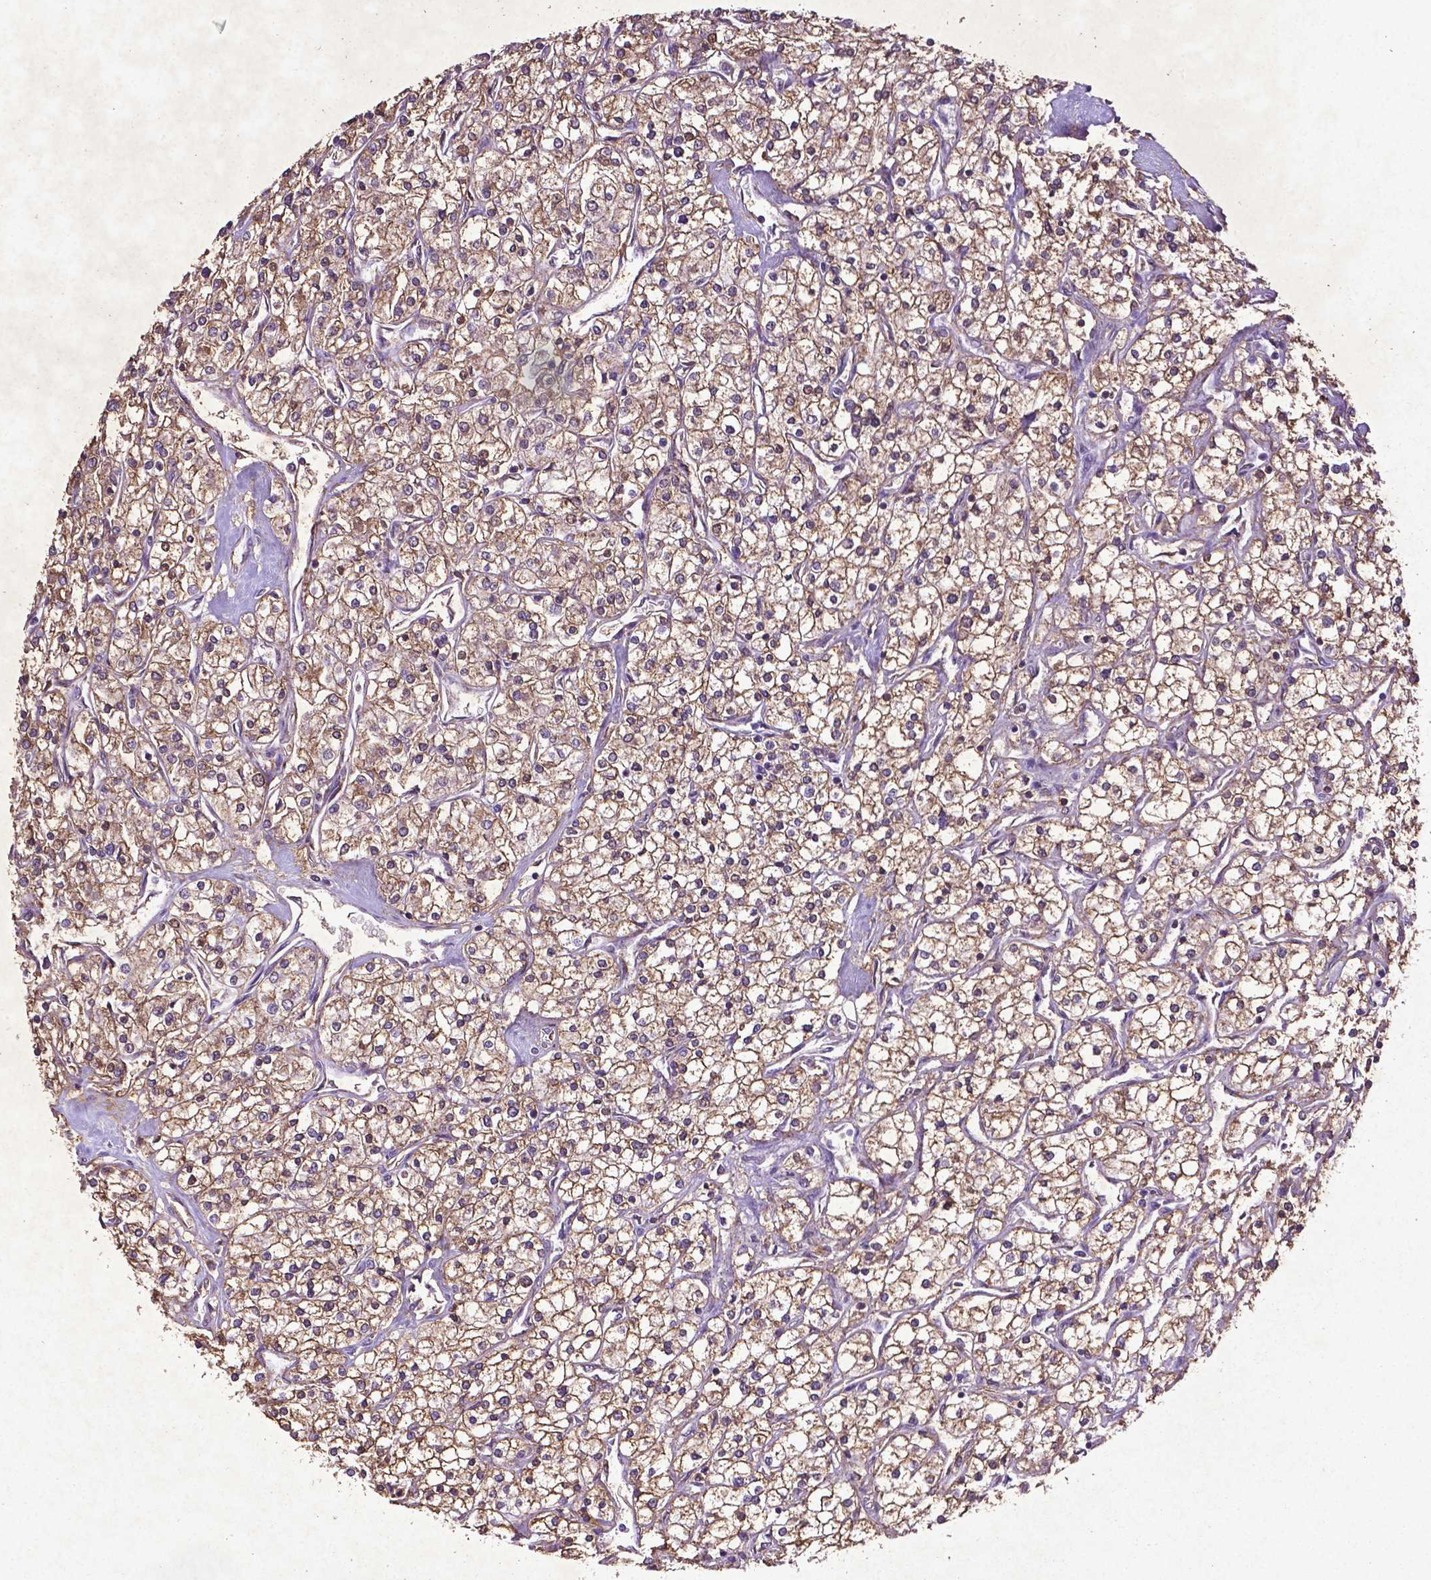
{"staining": {"intensity": "weak", "quantity": ">75%", "location": "cytoplasmic/membranous"}, "tissue": "renal cancer", "cell_type": "Tumor cells", "image_type": "cancer", "snomed": [{"axis": "morphology", "description": "Adenocarcinoma, NOS"}, {"axis": "topography", "description": "Kidney"}], "caption": "The immunohistochemical stain shows weak cytoplasmic/membranous staining in tumor cells of adenocarcinoma (renal) tissue. (DAB = brown stain, brightfield microscopy at high magnification).", "gene": "MTOR", "patient": {"sex": "male", "age": 80}}